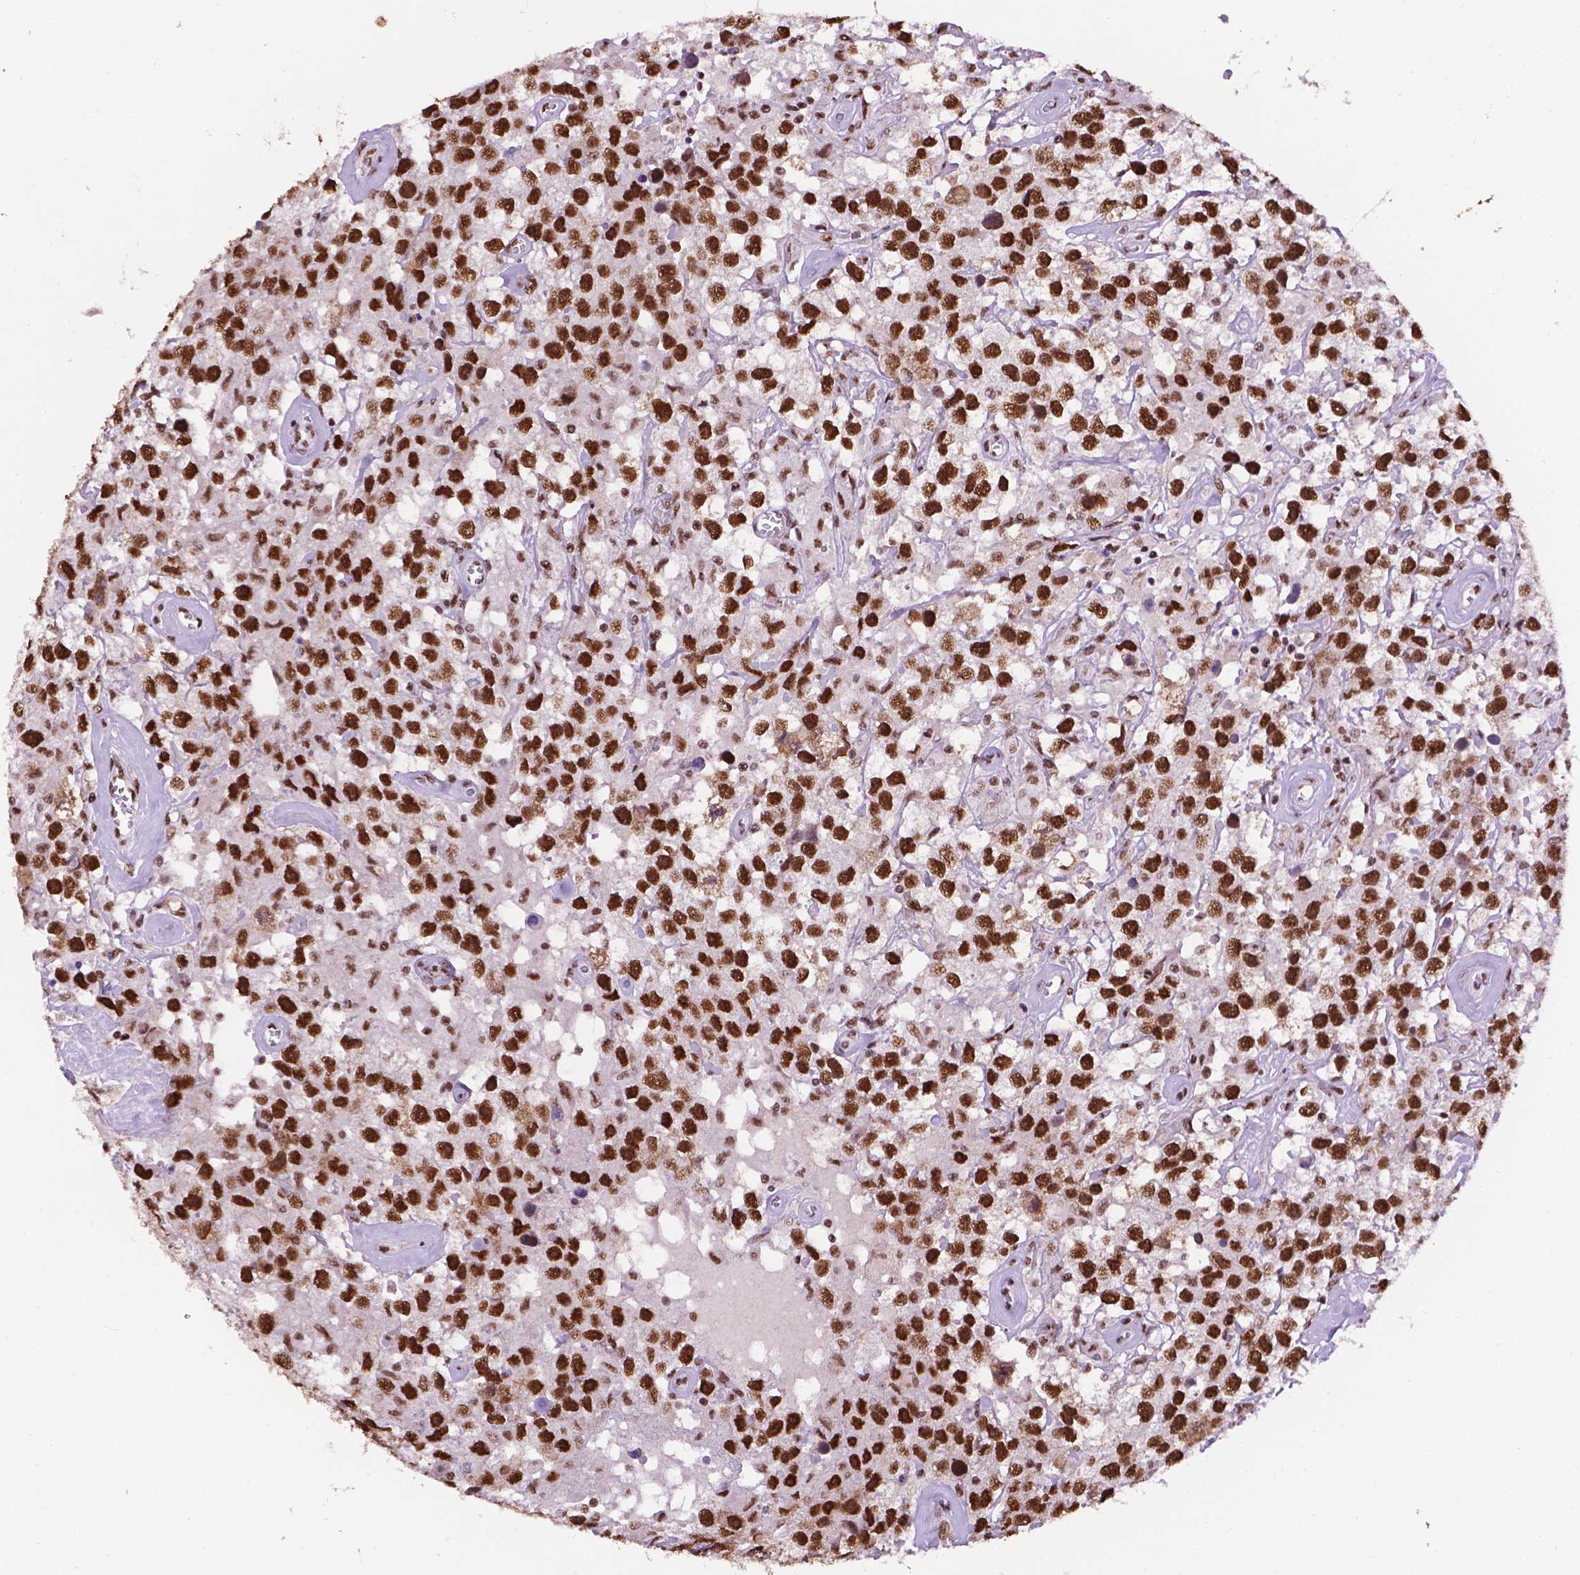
{"staining": {"intensity": "strong", "quantity": ">75%", "location": "nuclear"}, "tissue": "testis cancer", "cell_type": "Tumor cells", "image_type": "cancer", "snomed": [{"axis": "morphology", "description": "Seminoma, NOS"}, {"axis": "topography", "description": "Testis"}], "caption": "Immunohistochemistry (IHC) micrograph of testis cancer (seminoma) stained for a protein (brown), which exhibits high levels of strong nuclear expression in approximately >75% of tumor cells.", "gene": "CCAR2", "patient": {"sex": "male", "age": 43}}